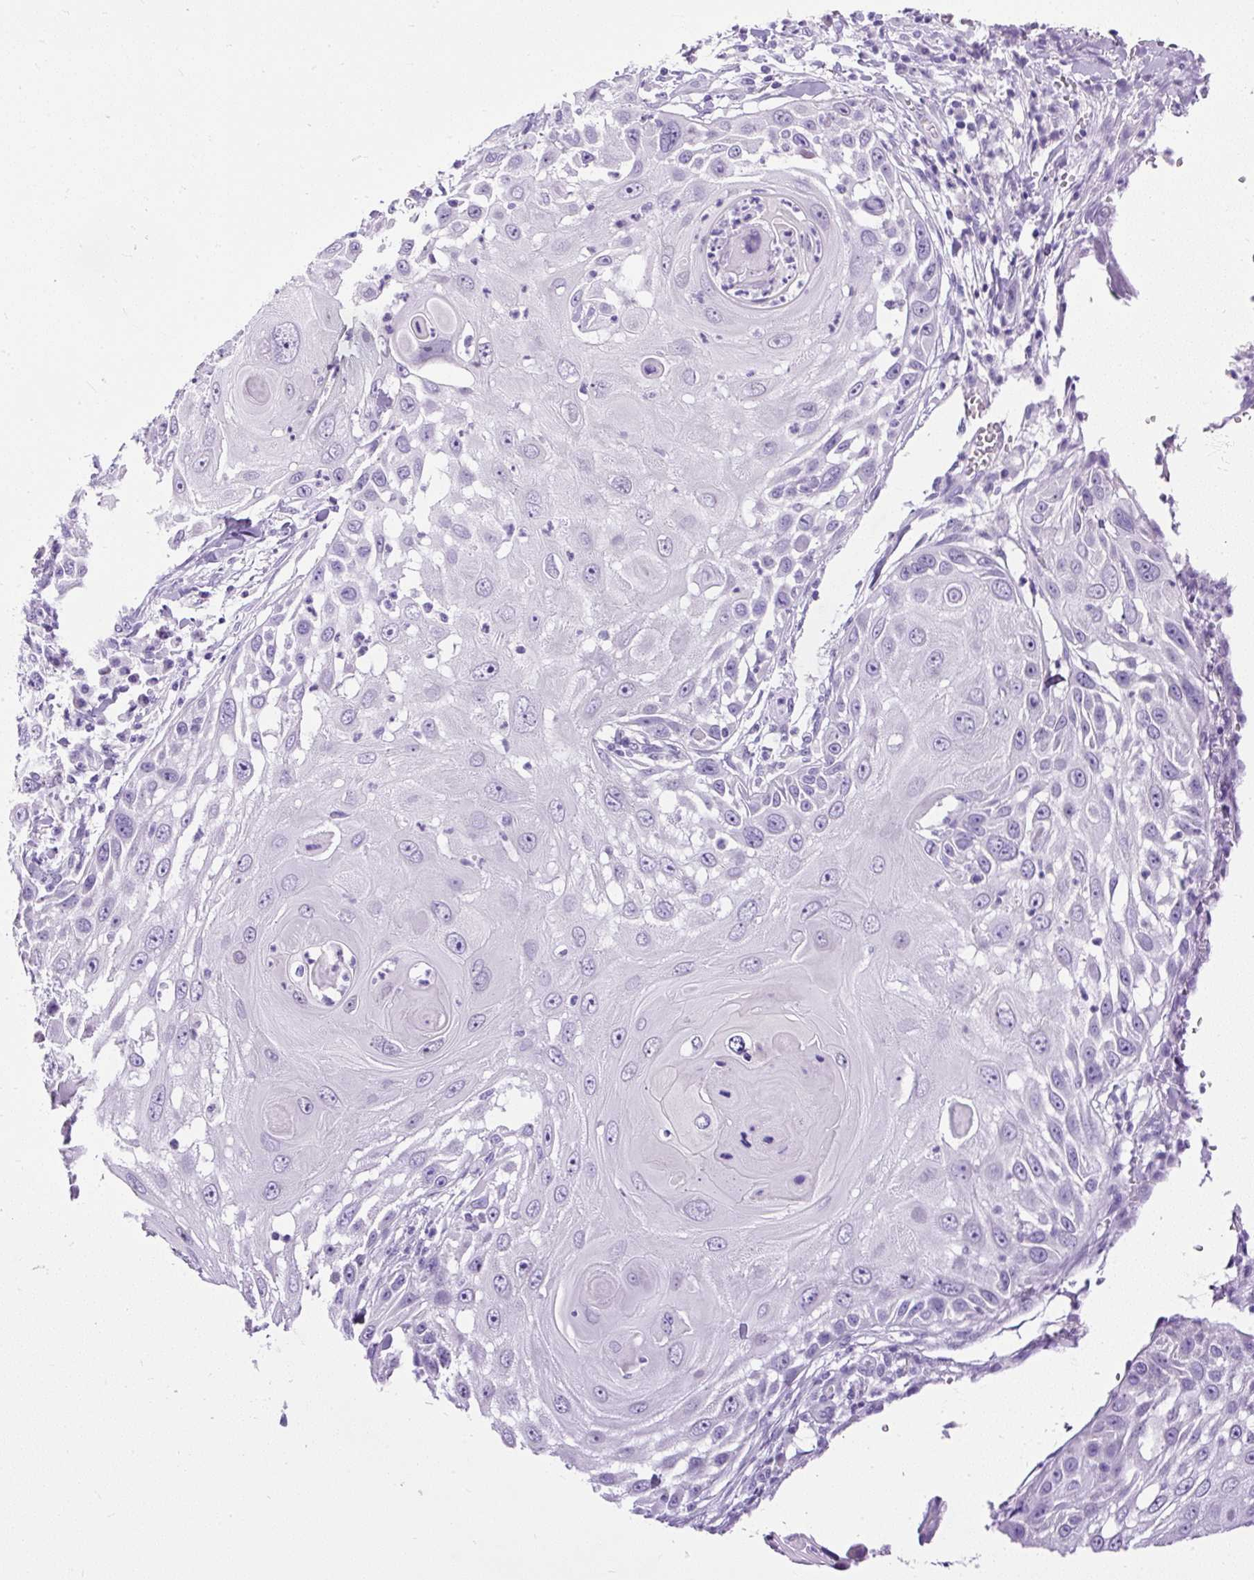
{"staining": {"intensity": "negative", "quantity": "none", "location": "none"}, "tissue": "skin cancer", "cell_type": "Tumor cells", "image_type": "cancer", "snomed": [{"axis": "morphology", "description": "Squamous cell carcinoma, NOS"}, {"axis": "topography", "description": "Skin"}], "caption": "Immunohistochemistry photomicrograph of human skin squamous cell carcinoma stained for a protein (brown), which displays no expression in tumor cells.", "gene": "UPP1", "patient": {"sex": "female", "age": 44}}